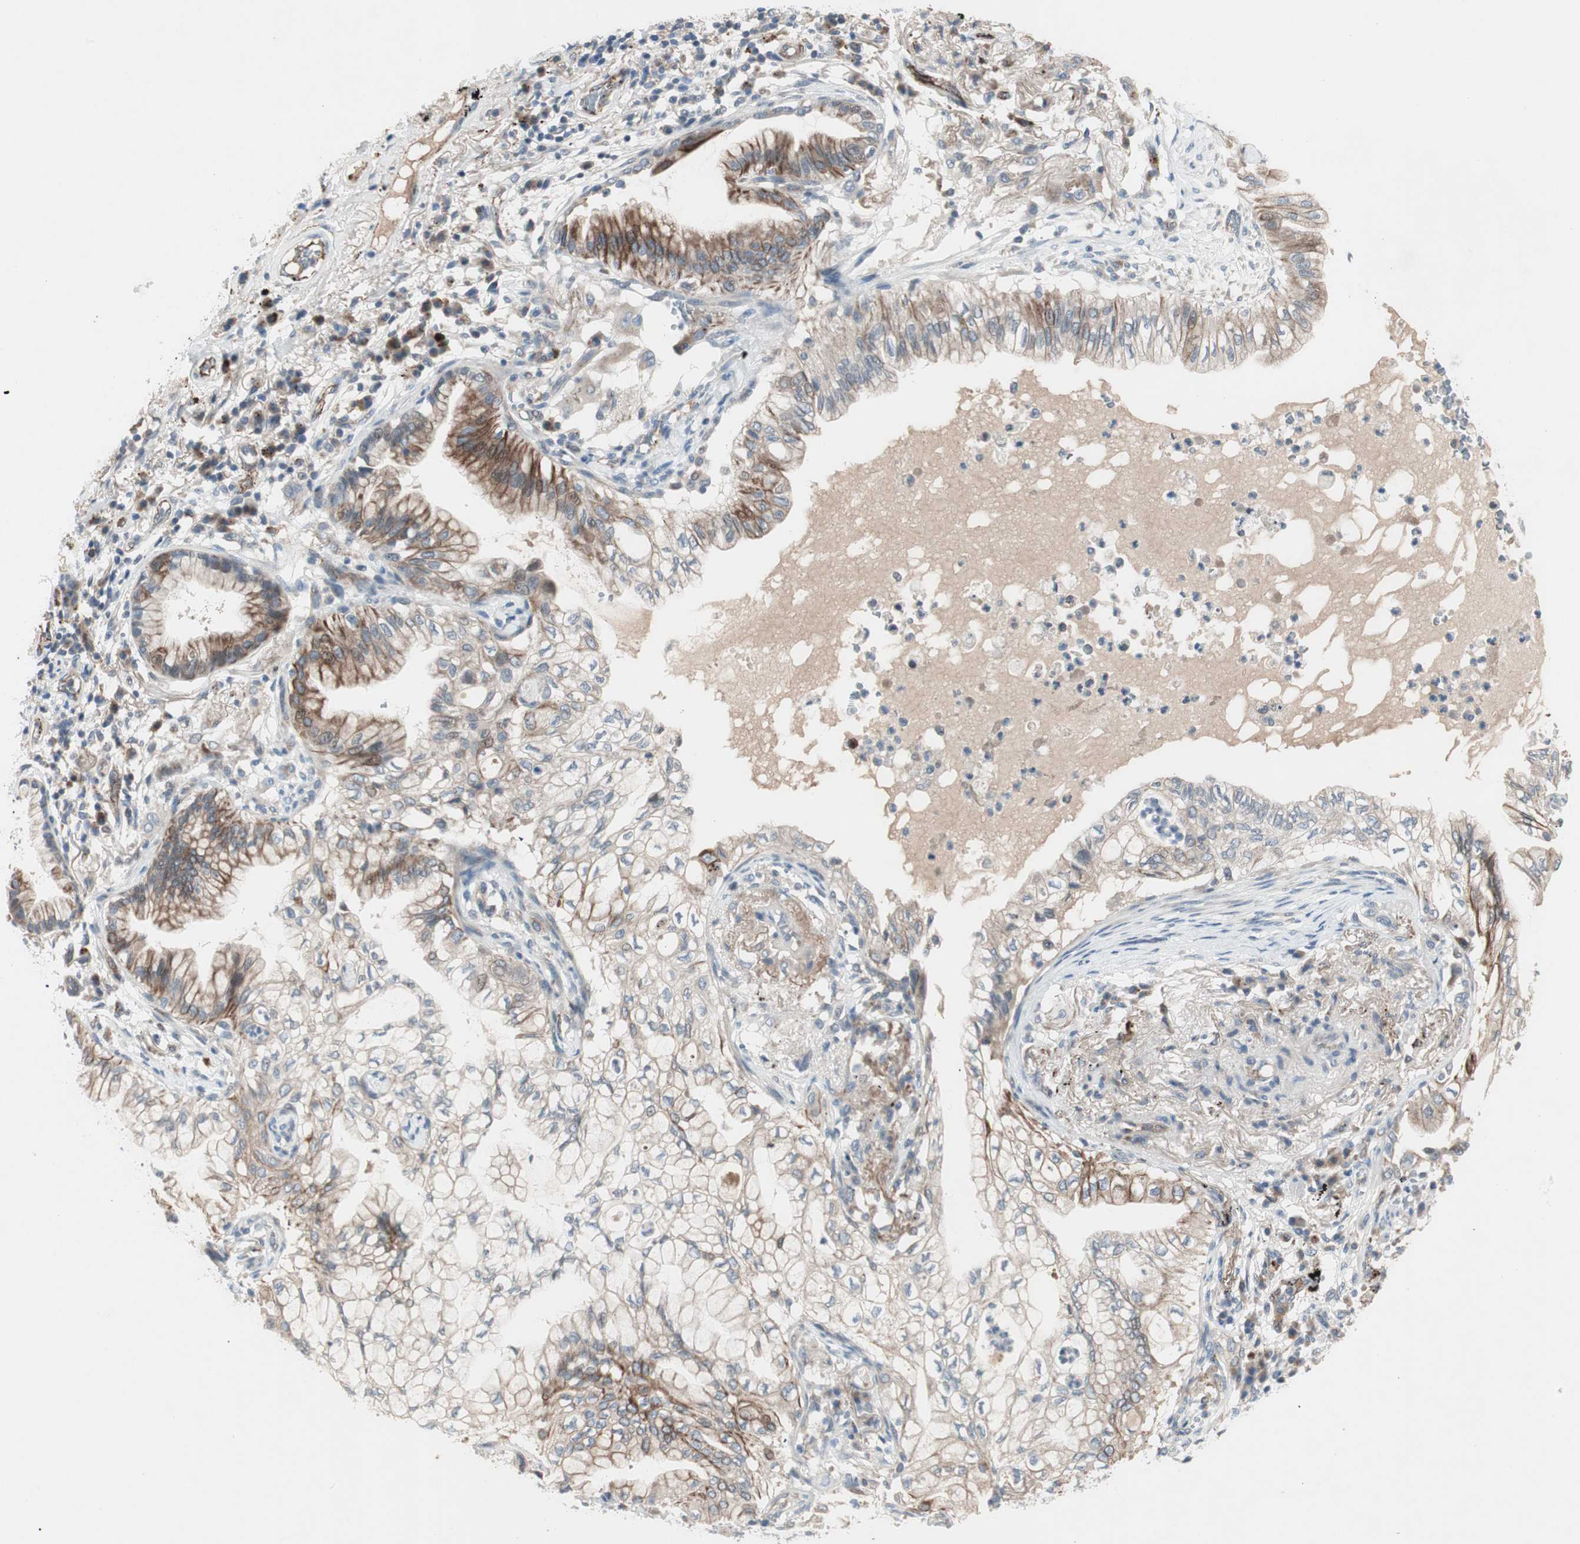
{"staining": {"intensity": "moderate", "quantity": "25%-75%", "location": "cytoplasmic/membranous"}, "tissue": "lung cancer", "cell_type": "Tumor cells", "image_type": "cancer", "snomed": [{"axis": "morphology", "description": "Adenocarcinoma, NOS"}, {"axis": "topography", "description": "Lung"}], "caption": "Protein staining of adenocarcinoma (lung) tissue displays moderate cytoplasmic/membranous staining in about 25%-75% of tumor cells. Nuclei are stained in blue.", "gene": "FGFR4", "patient": {"sex": "female", "age": 70}}